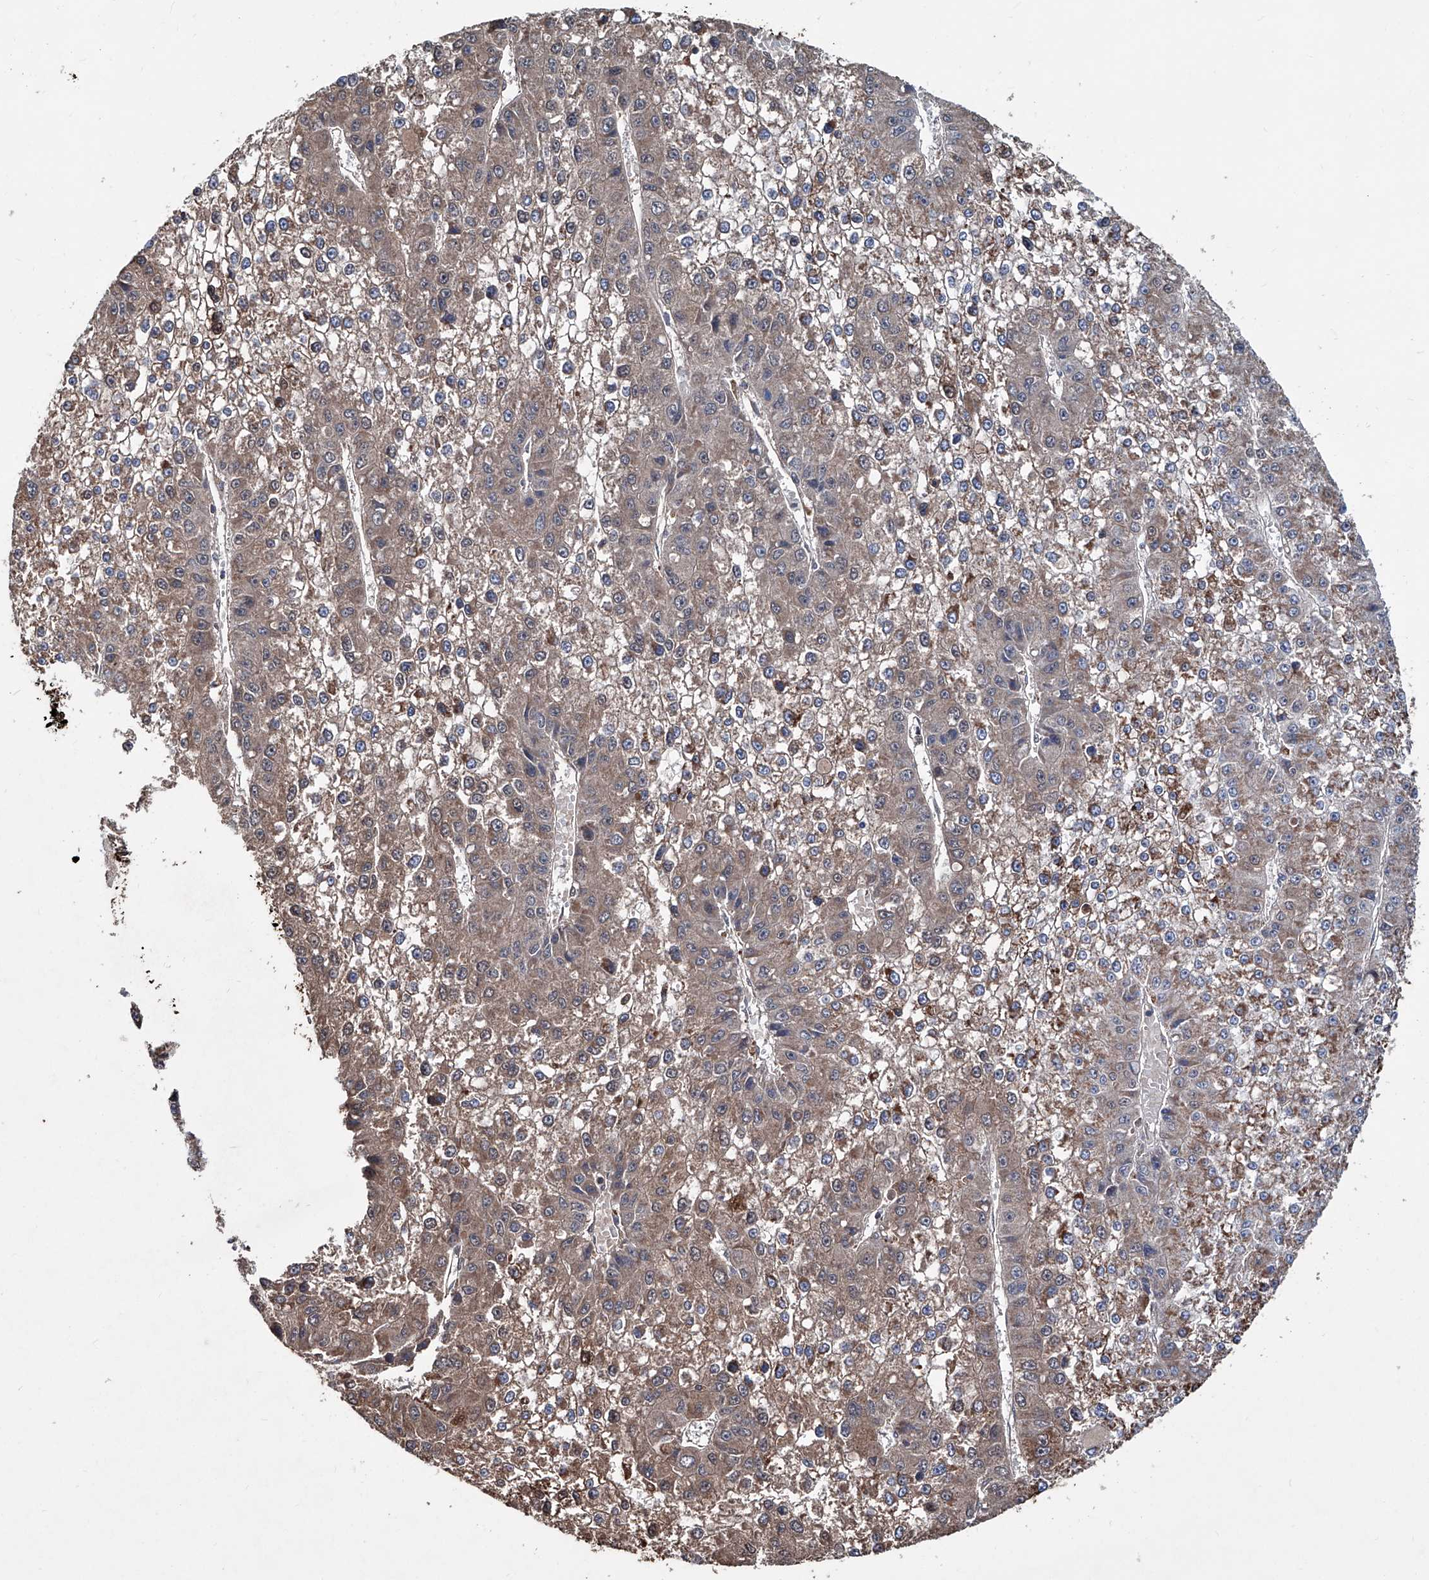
{"staining": {"intensity": "weak", "quantity": ">75%", "location": "cytoplasmic/membranous"}, "tissue": "liver cancer", "cell_type": "Tumor cells", "image_type": "cancer", "snomed": [{"axis": "morphology", "description": "Carcinoma, Hepatocellular, NOS"}, {"axis": "topography", "description": "Liver"}], "caption": "The immunohistochemical stain highlights weak cytoplasmic/membranous positivity in tumor cells of liver cancer tissue.", "gene": "NHS", "patient": {"sex": "female", "age": 73}}